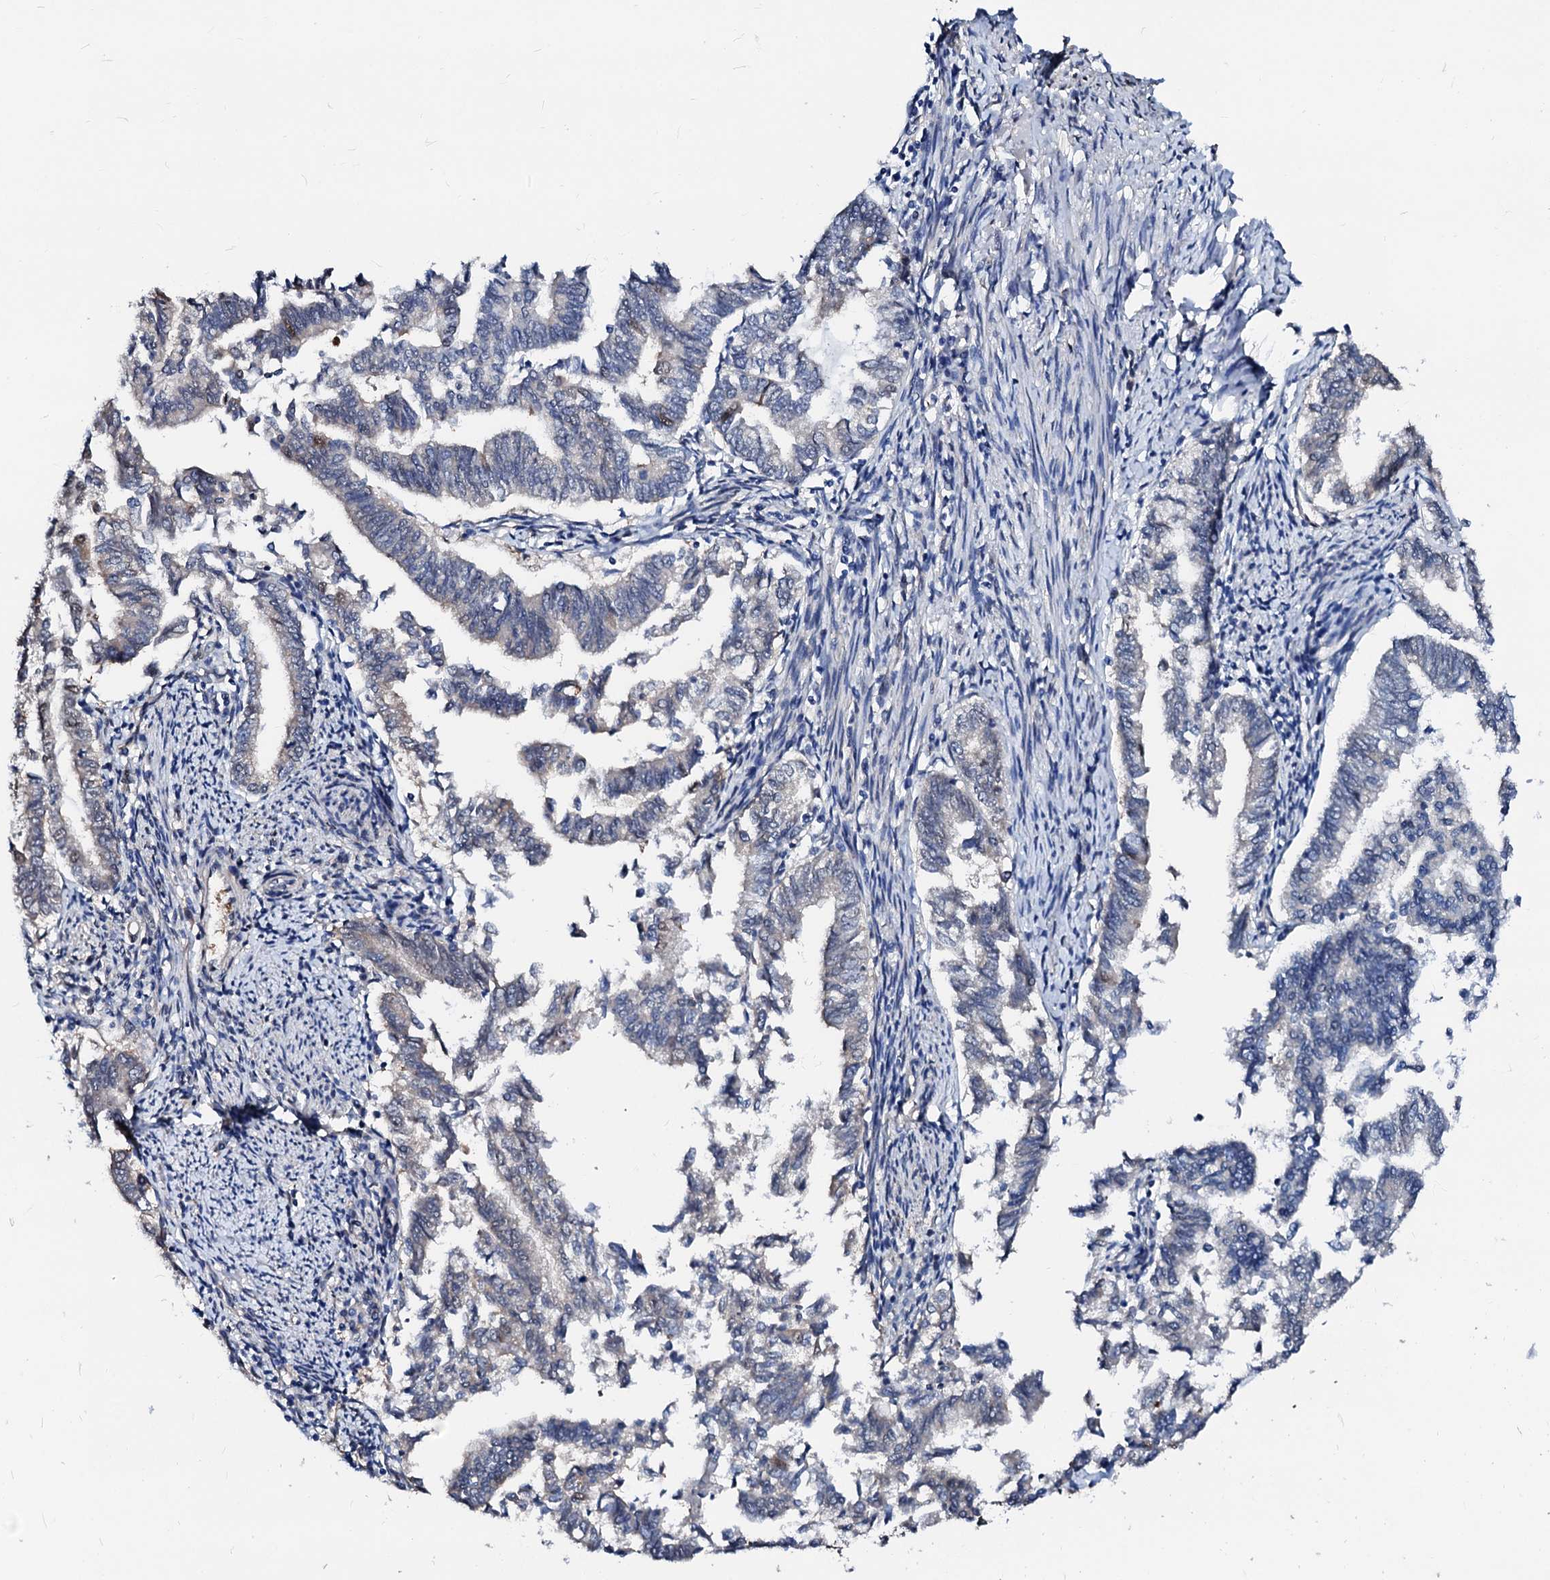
{"staining": {"intensity": "negative", "quantity": "none", "location": "none"}, "tissue": "endometrial cancer", "cell_type": "Tumor cells", "image_type": "cancer", "snomed": [{"axis": "morphology", "description": "Adenocarcinoma, NOS"}, {"axis": "topography", "description": "Endometrium"}], "caption": "This is a histopathology image of immunohistochemistry (IHC) staining of endometrial adenocarcinoma, which shows no positivity in tumor cells.", "gene": "CSN2", "patient": {"sex": "female", "age": 79}}